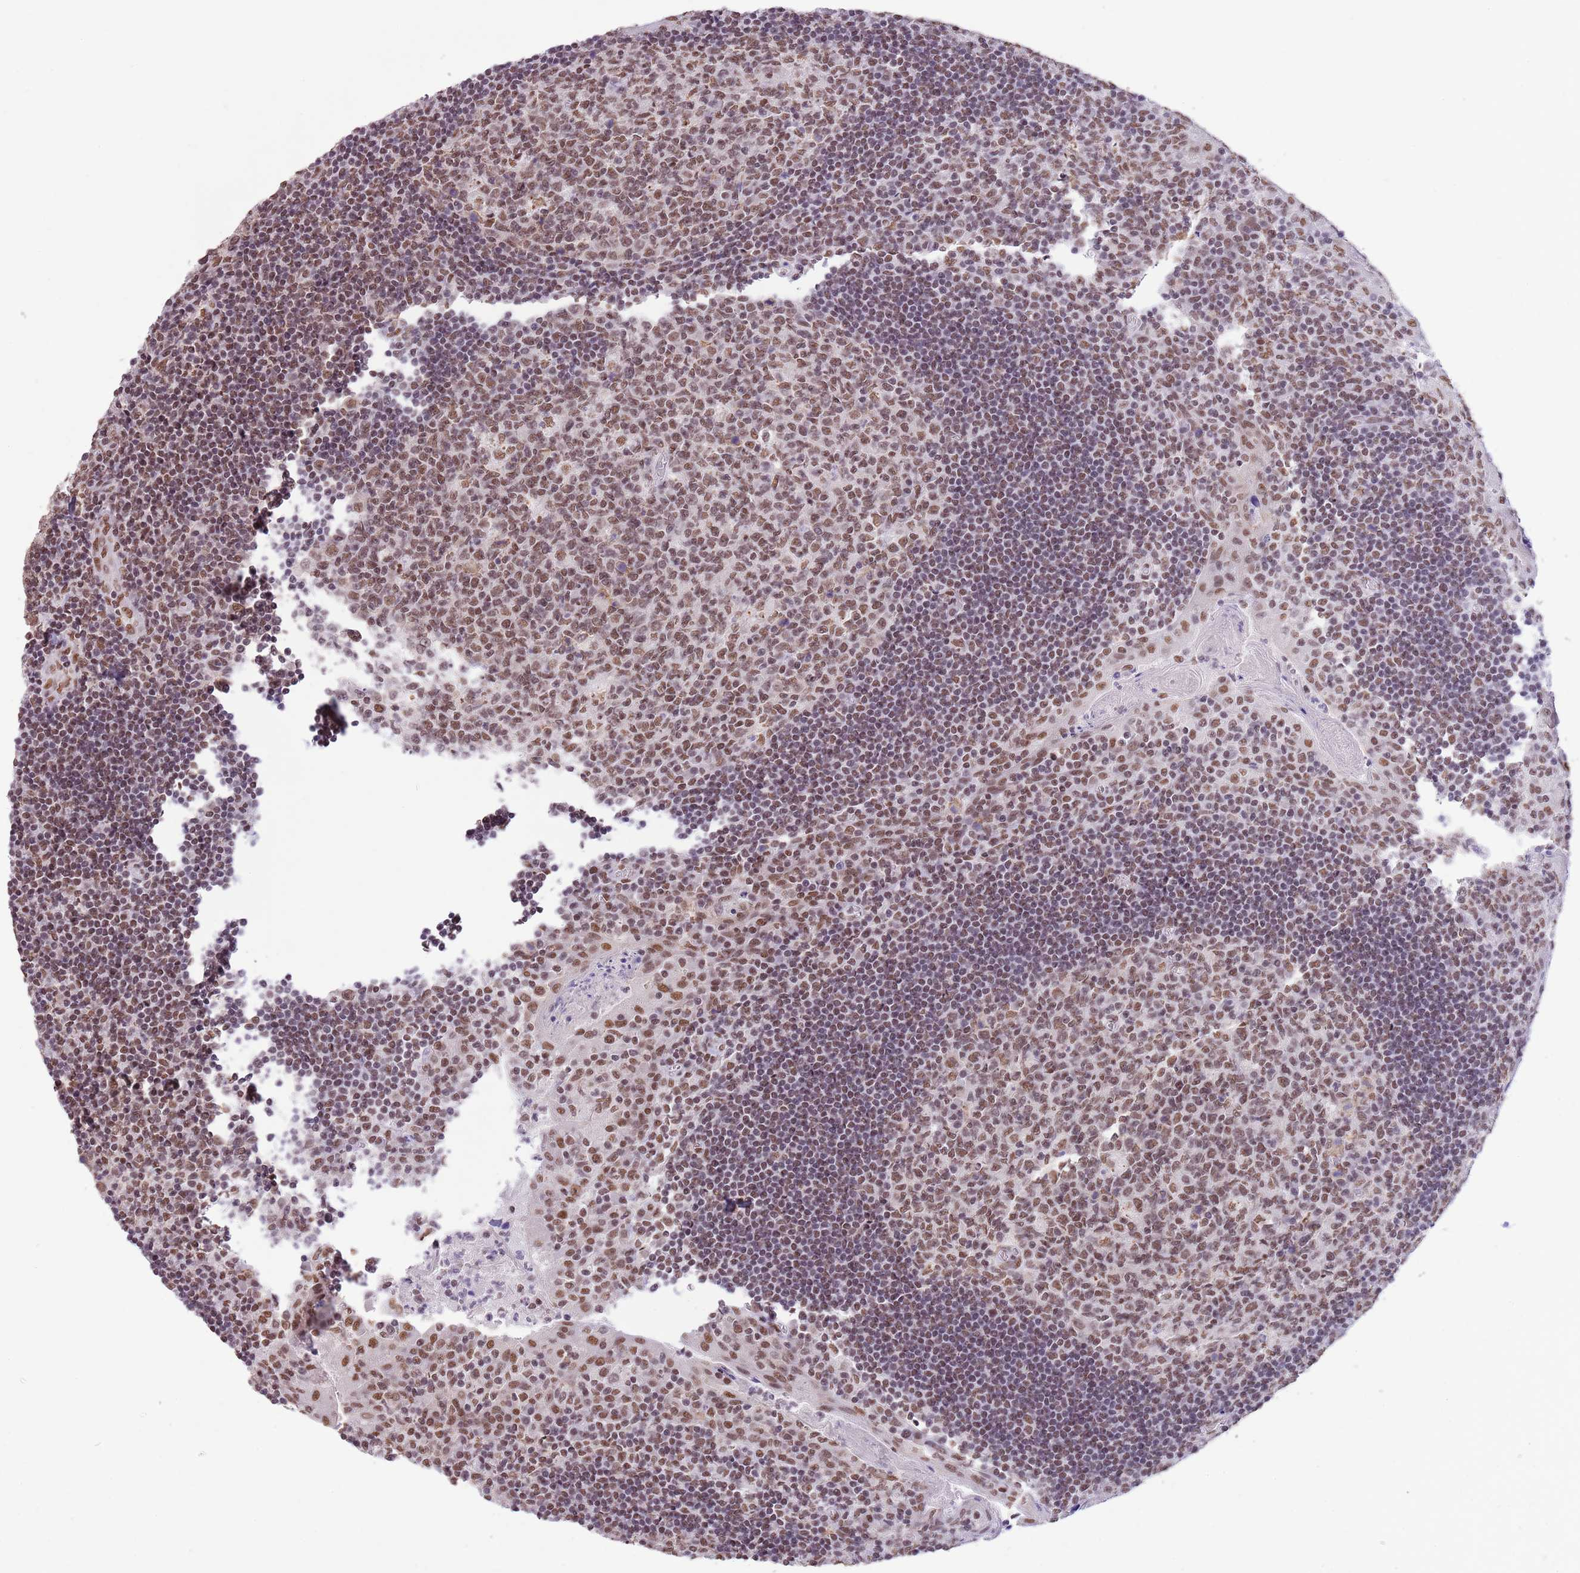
{"staining": {"intensity": "moderate", "quantity": ">75%", "location": "nuclear"}, "tissue": "tonsil", "cell_type": "Germinal center cells", "image_type": "normal", "snomed": [{"axis": "morphology", "description": "Normal tissue, NOS"}, {"axis": "topography", "description": "Tonsil"}], "caption": "Tonsil stained for a protein shows moderate nuclear positivity in germinal center cells. Immunohistochemistry (ihc) stains the protein of interest in brown and the nuclei are stained blue.", "gene": "TRIM32", "patient": {"sex": "male", "age": 17}}